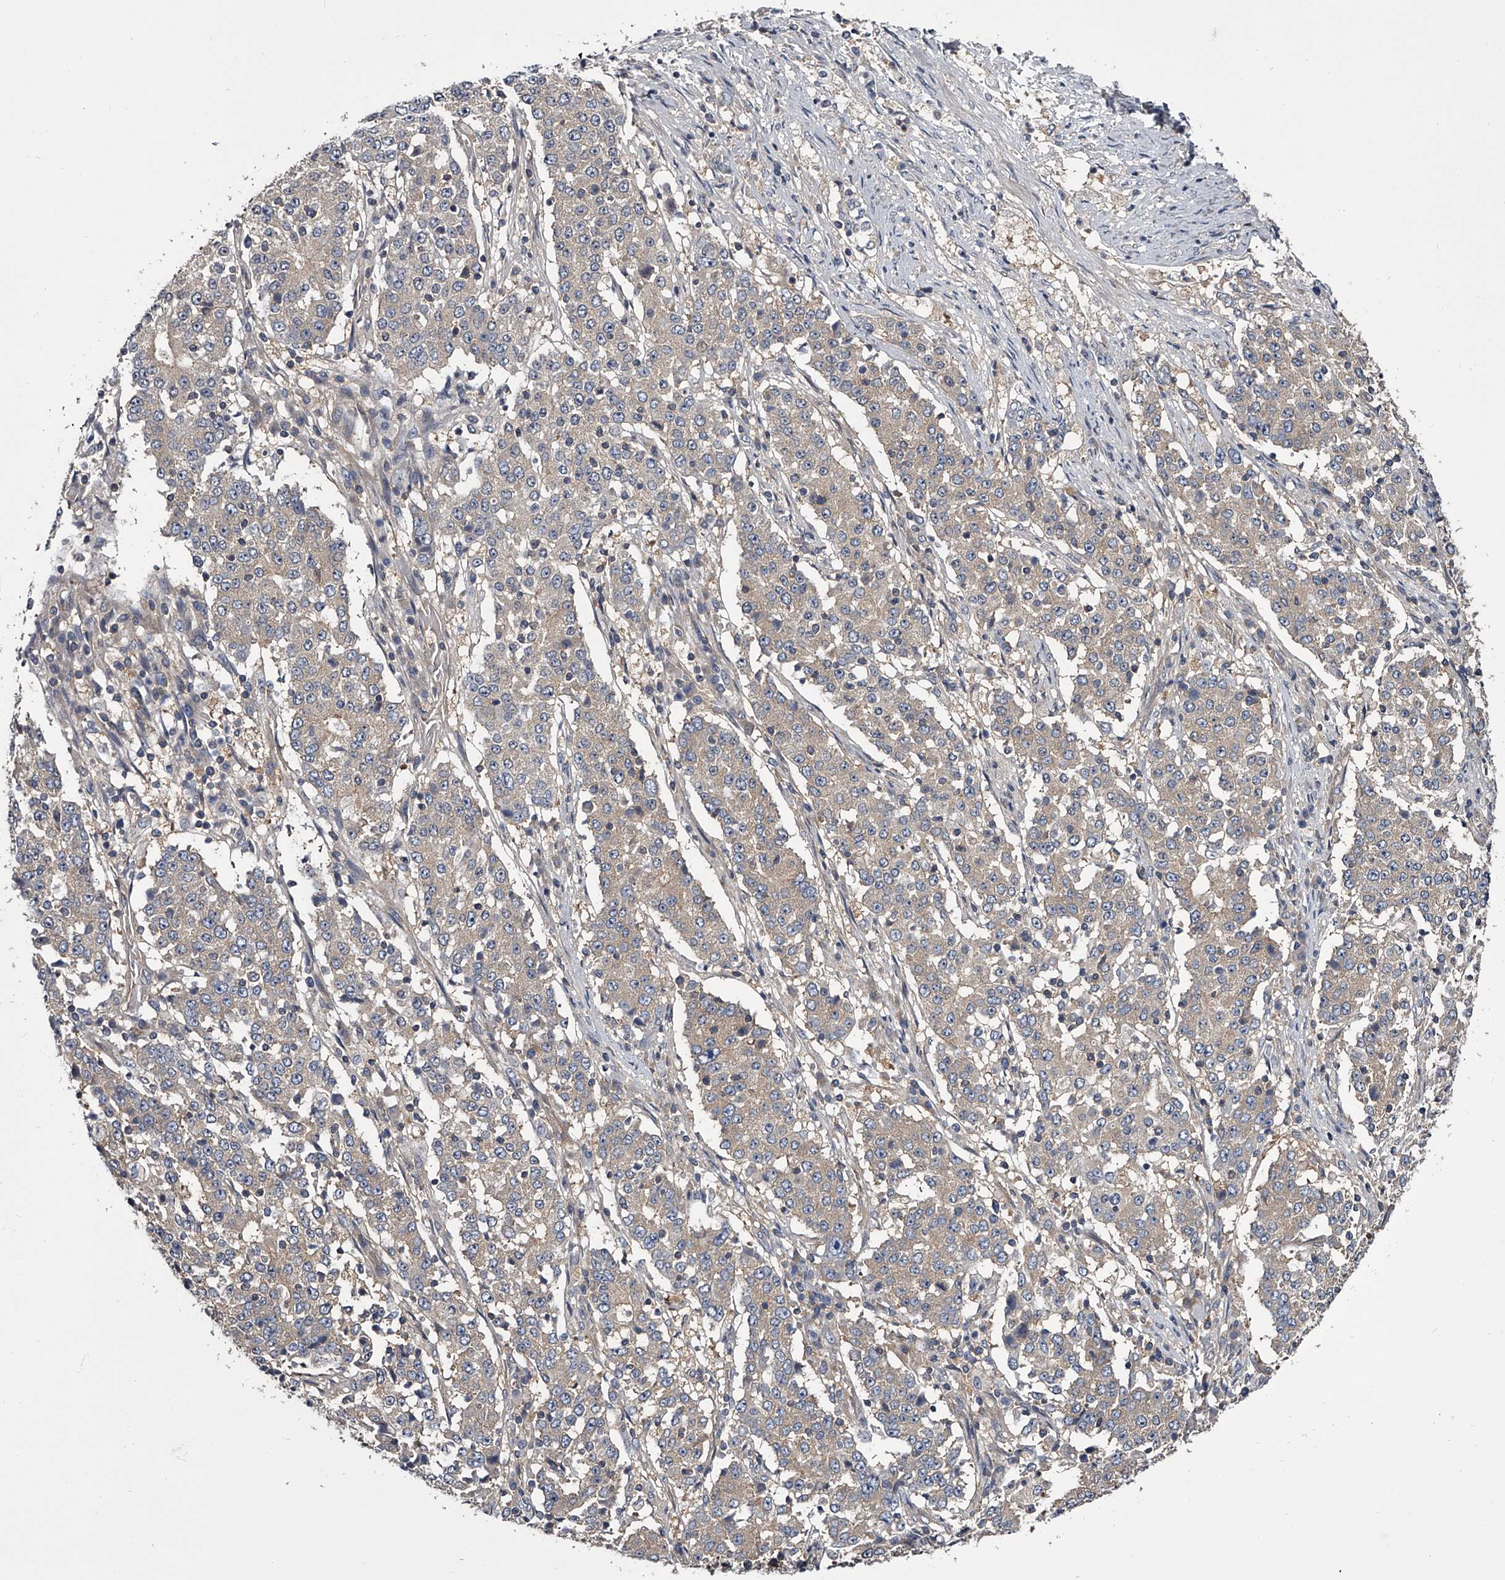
{"staining": {"intensity": "negative", "quantity": "none", "location": "none"}, "tissue": "stomach cancer", "cell_type": "Tumor cells", "image_type": "cancer", "snomed": [{"axis": "morphology", "description": "Adenocarcinoma, NOS"}, {"axis": "topography", "description": "Stomach"}], "caption": "Human stomach adenocarcinoma stained for a protein using IHC displays no expression in tumor cells.", "gene": "GAPVD1", "patient": {"sex": "male", "age": 59}}